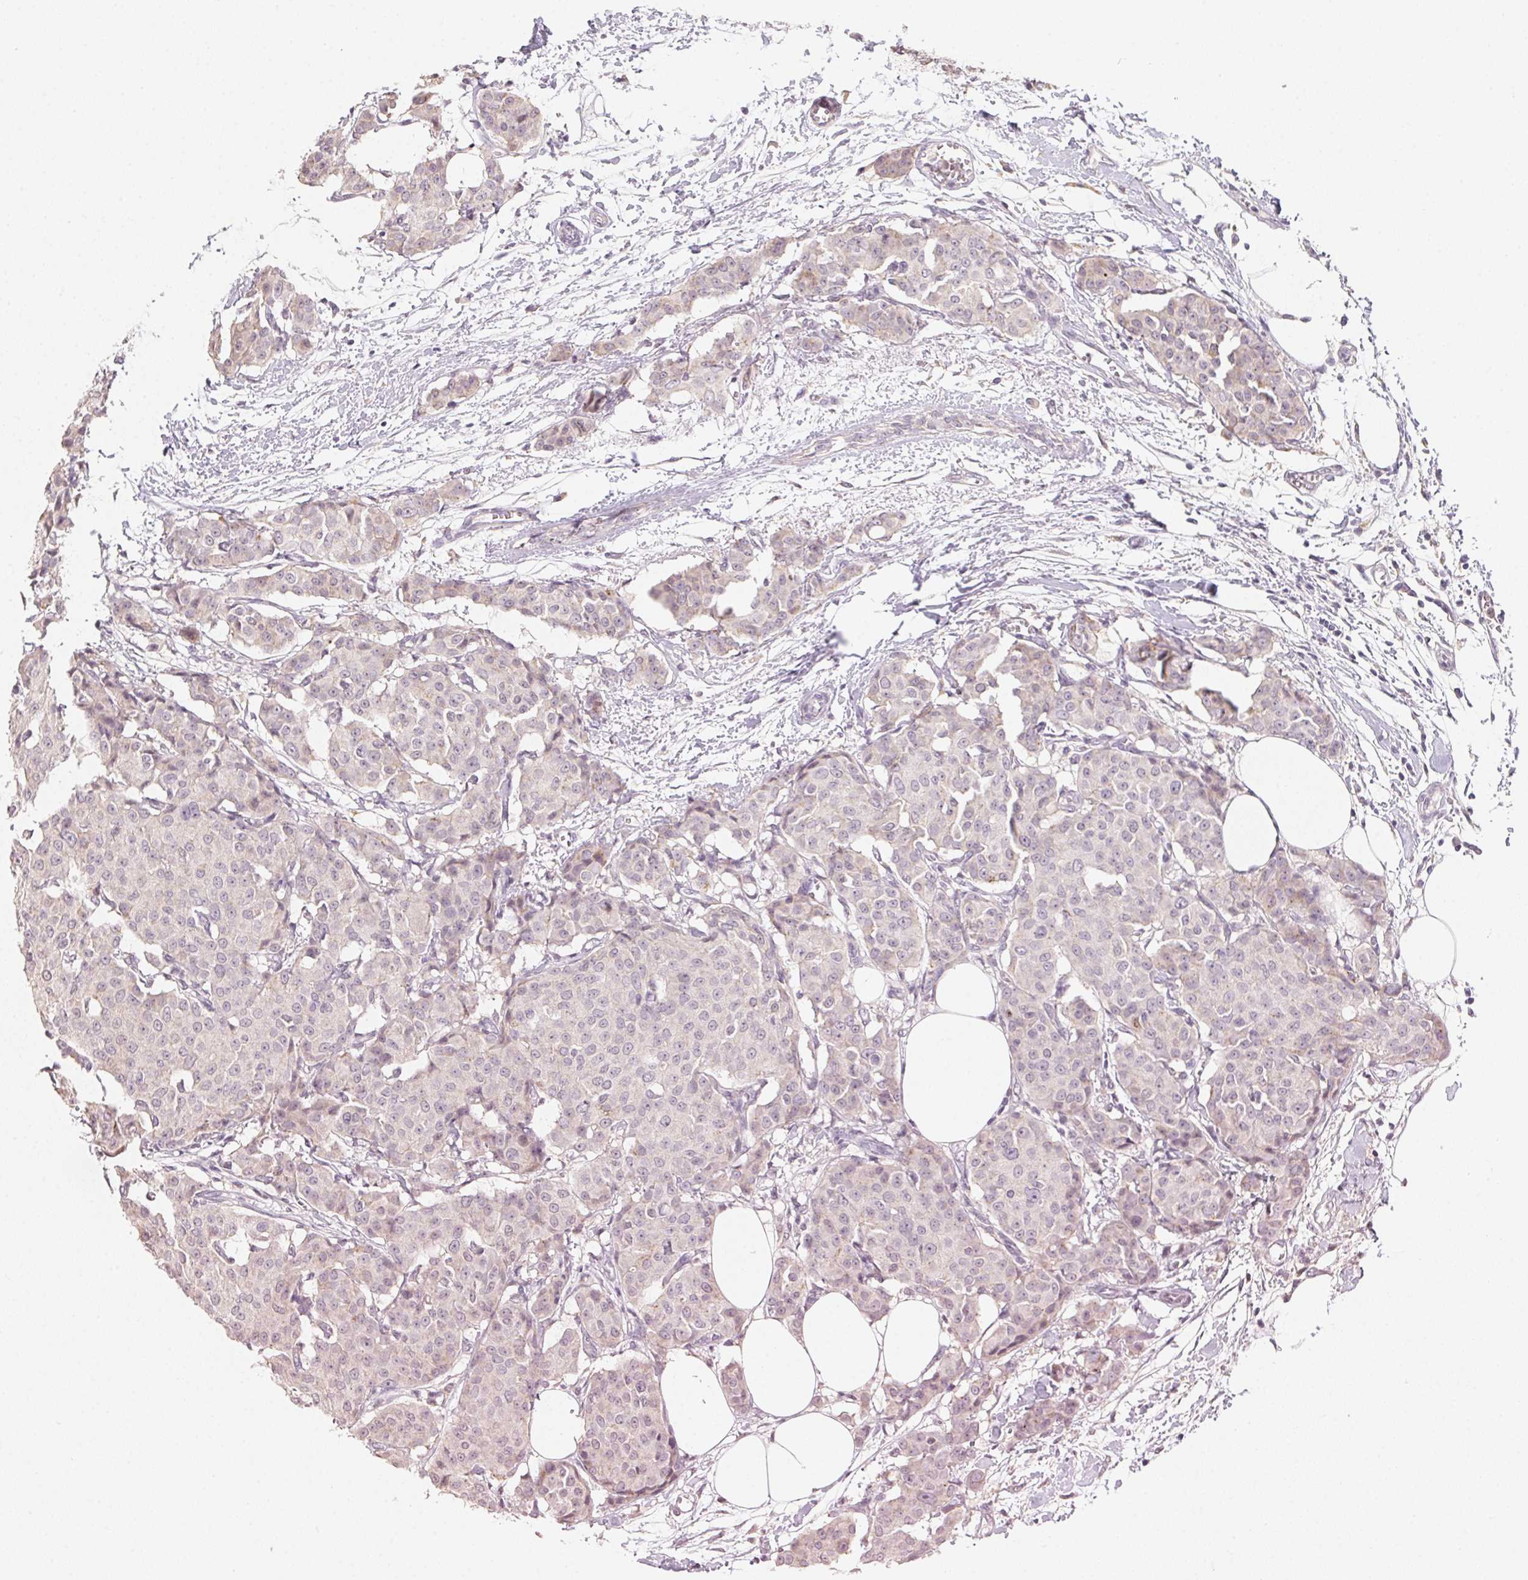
{"staining": {"intensity": "negative", "quantity": "none", "location": "none"}, "tissue": "breast cancer", "cell_type": "Tumor cells", "image_type": "cancer", "snomed": [{"axis": "morphology", "description": "Duct carcinoma"}, {"axis": "topography", "description": "Breast"}], "caption": "Photomicrograph shows no significant protein positivity in tumor cells of breast cancer.", "gene": "SLC6A18", "patient": {"sex": "female", "age": 91}}